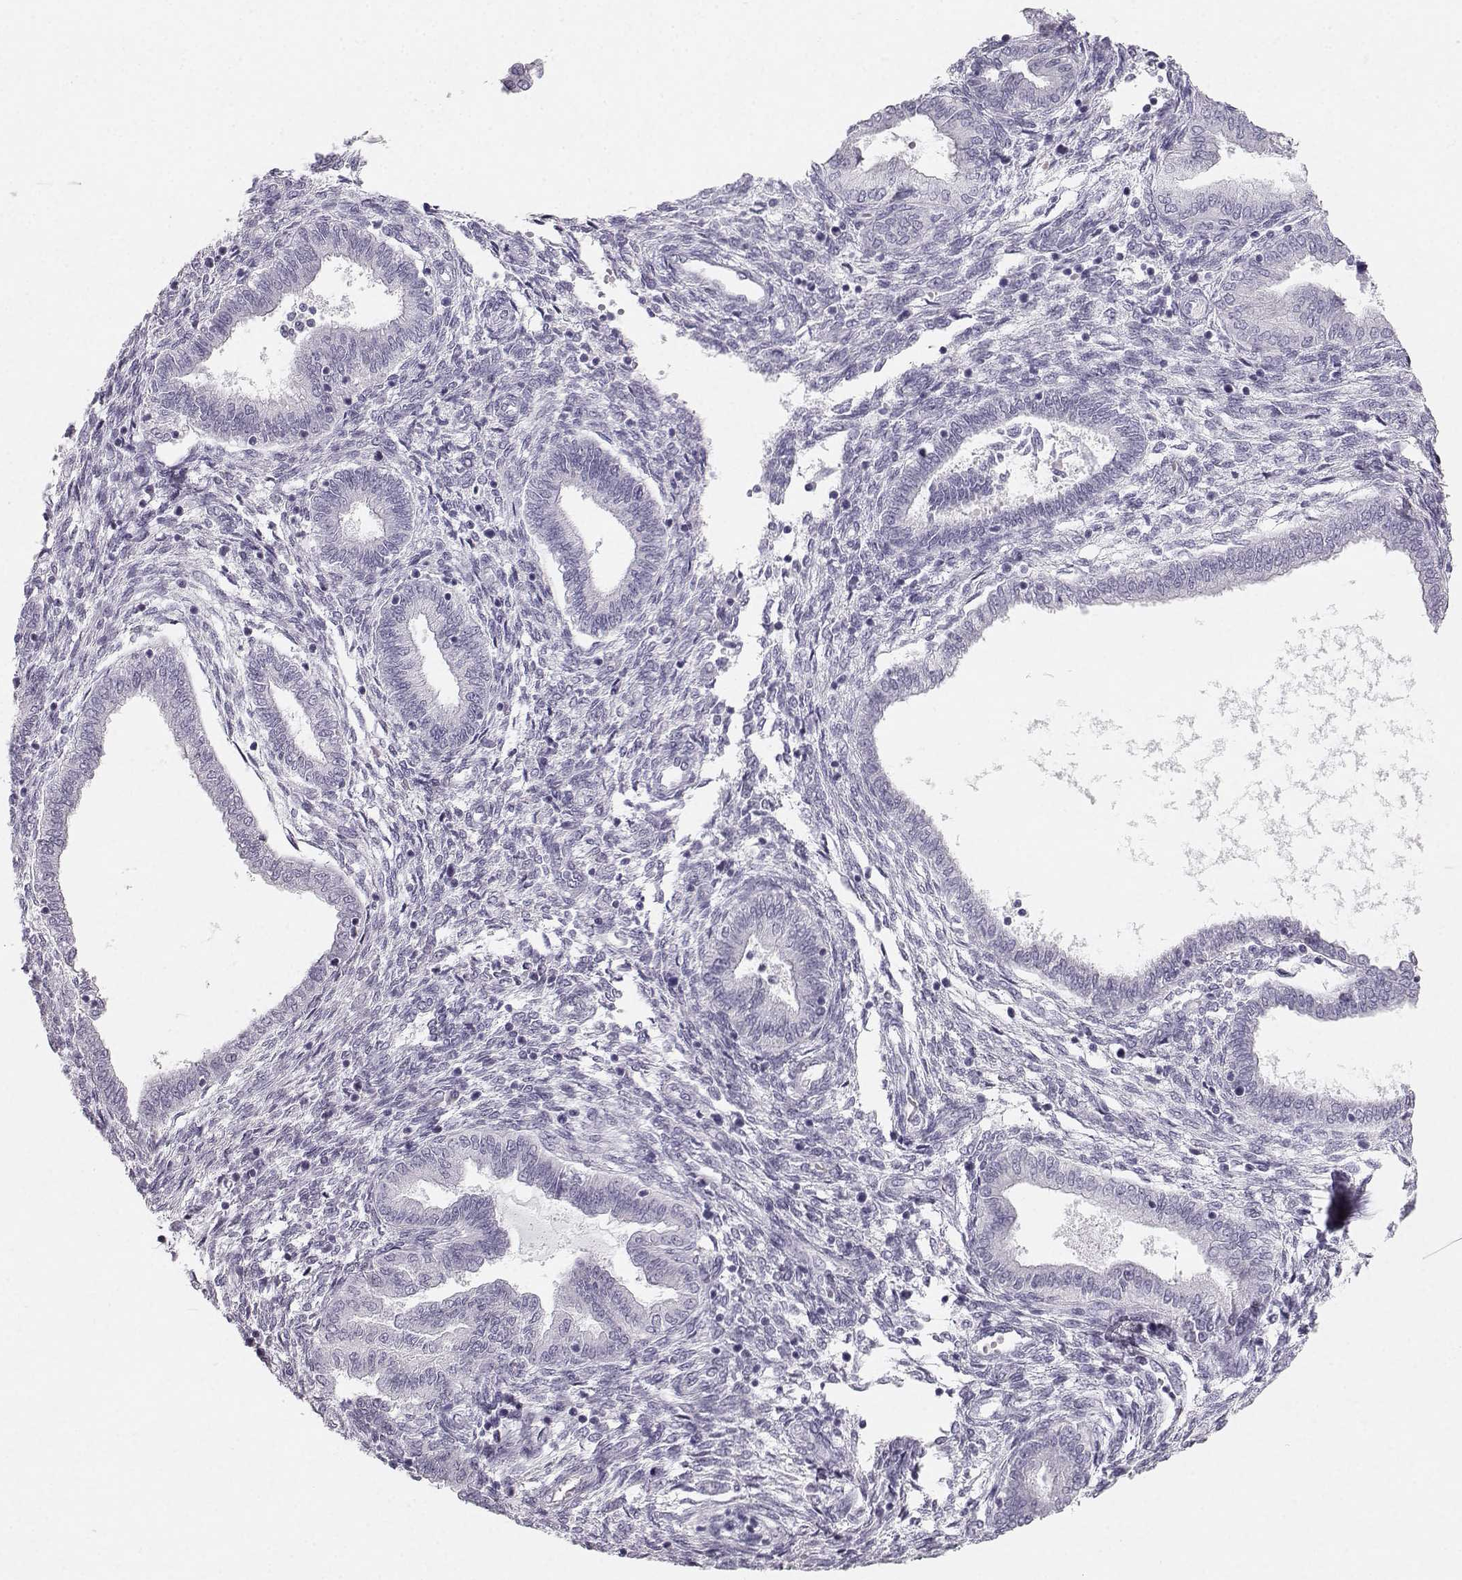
{"staining": {"intensity": "negative", "quantity": "none", "location": "none"}, "tissue": "endometrium", "cell_type": "Cells in endometrial stroma", "image_type": "normal", "snomed": [{"axis": "morphology", "description": "Normal tissue, NOS"}, {"axis": "topography", "description": "Endometrium"}], "caption": "Immunohistochemistry of normal endometrium exhibits no positivity in cells in endometrial stroma. Brightfield microscopy of immunohistochemistry (IHC) stained with DAB (3,3'-diaminobenzidine) (brown) and hematoxylin (blue), captured at high magnification.", "gene": "CASR", "patient": {"sex": "female", "age": 42}}